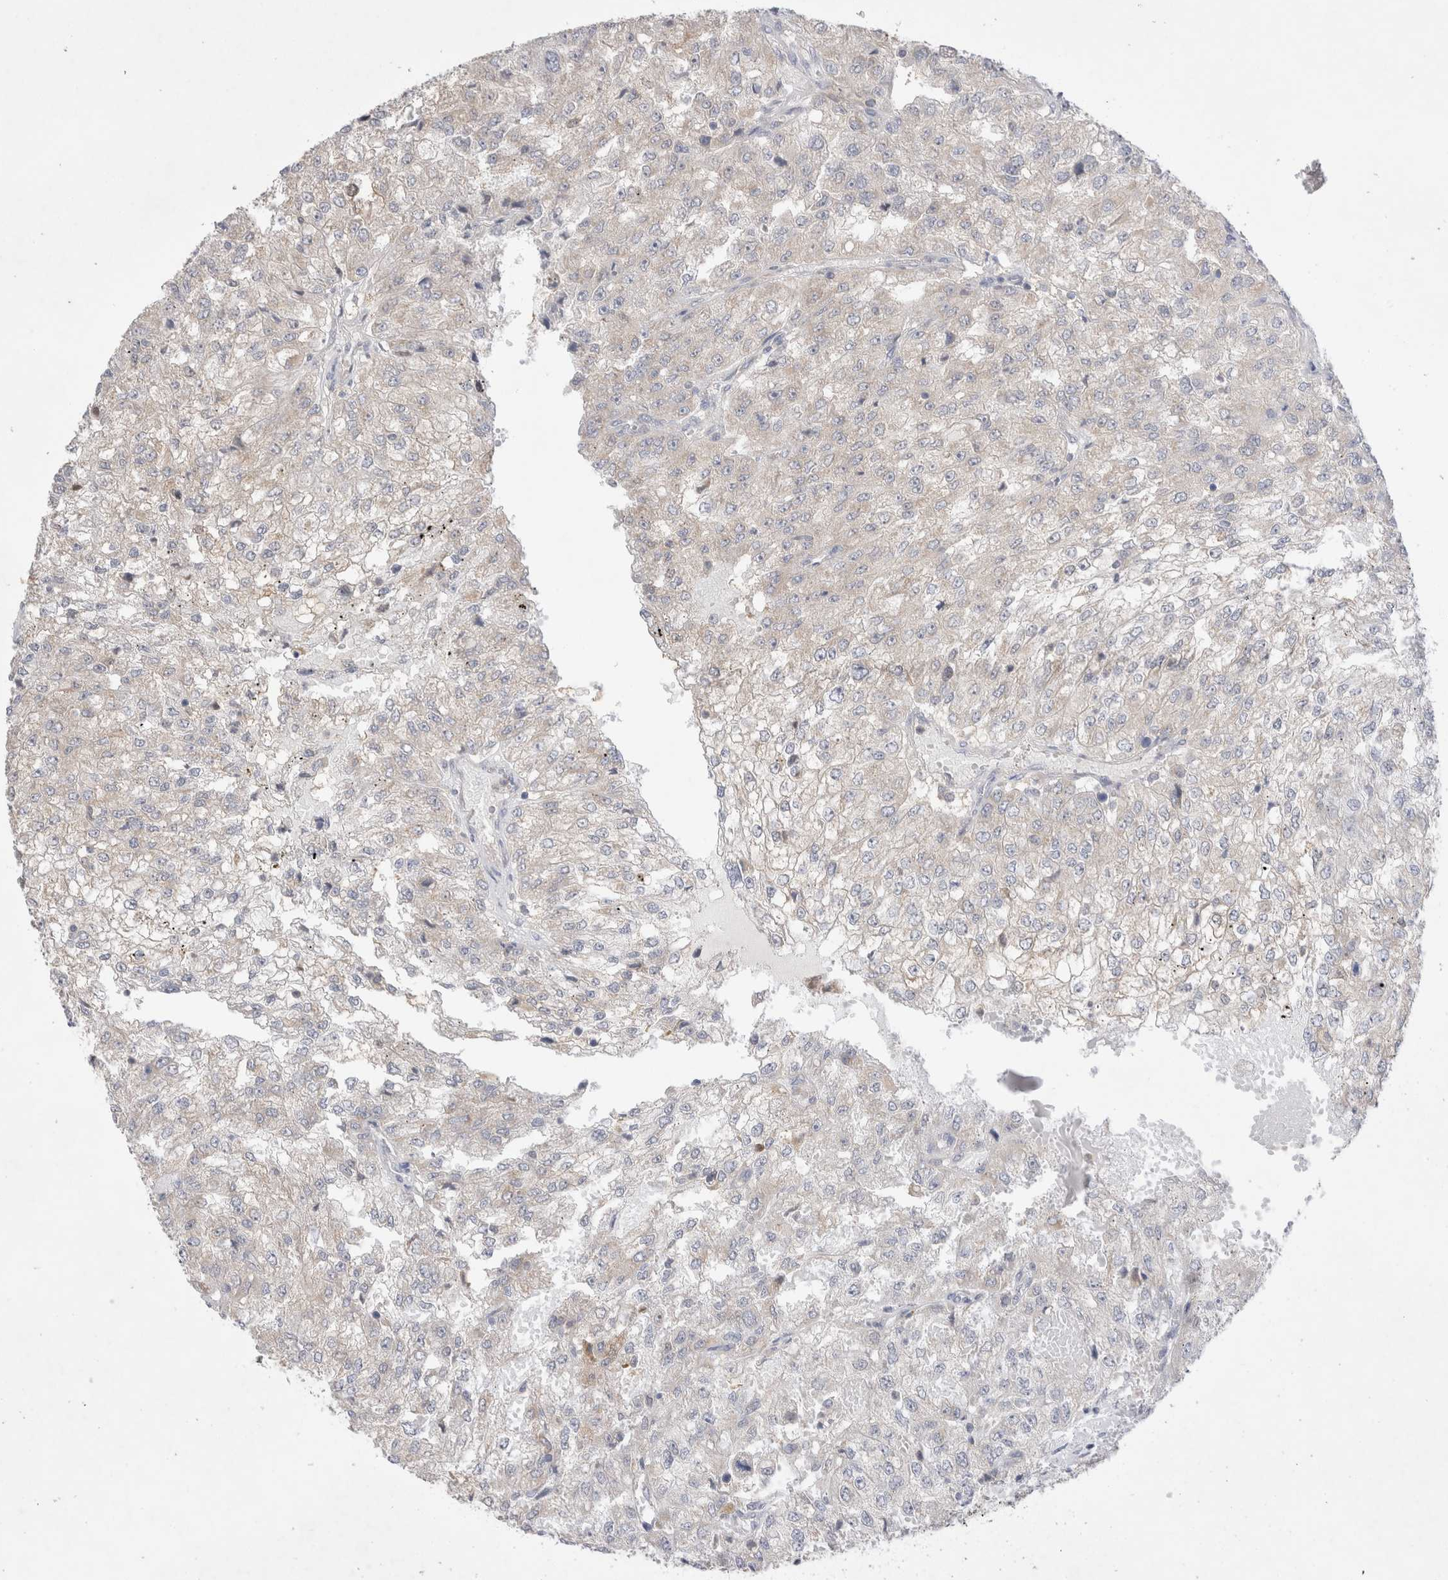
{"staining": {"intensity": "negative", "quantity": "none", "location": "none"}, "tissue": "renal cancer", "cell_type": "Tumor cells", "image_type": "cancer", "snomed": [{"axis": "morphology", "description": "Adenocarcinoma, NOS"}, {"axis": "topography", "description": "Kidney"}], "caption": "A histopathology image of renal cancer (adenocarcinoma) stained for a protein reveals no brown staining in tumor cells.", "gene": "IFT74", "patient": {"sex": "female", "age": 54}}